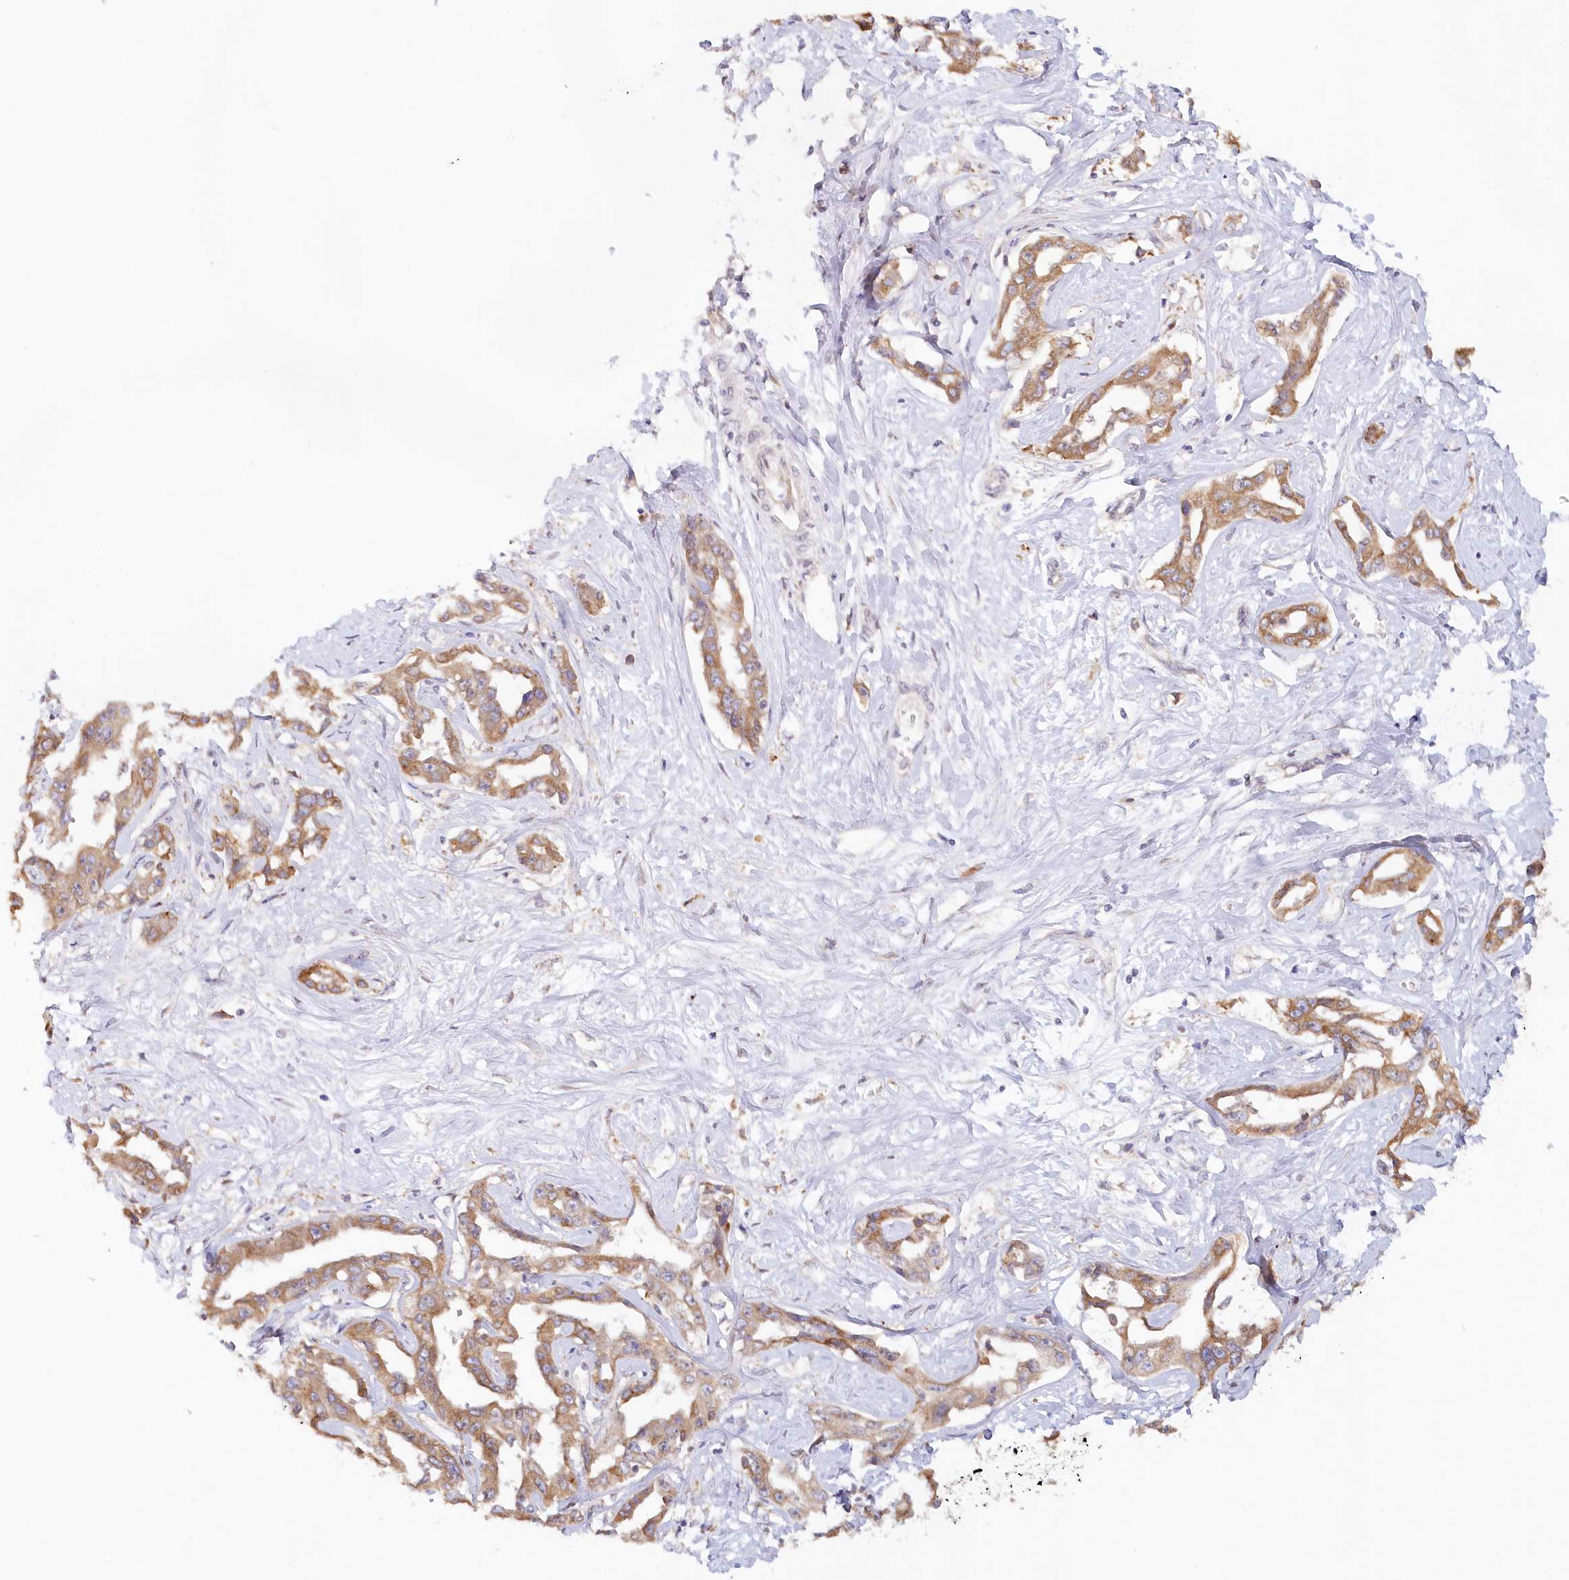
{"staining": {"intensity": "moderate", "quantity": ">75%", "location": "cytoplasmic/membranous"}, "tissue": "liver cancer", "cell_type": "Tumor cells", "image_type": "cancer", "snomed": [{"axis": "morphology", "description": "Cholangiocarcinoma"}, {"axis": "topography", "description": "Liver"}], "caption": "DAB (3,3'-diaminobenzidine) immunohistochemical staining of human cholangiocarcinoma (liver) shows moderate cytoplasmic/membranous protein staining in about >75% of tumor cells.", "gene": "PAIP2", "patient": {"sex": "male", "age": 59}}